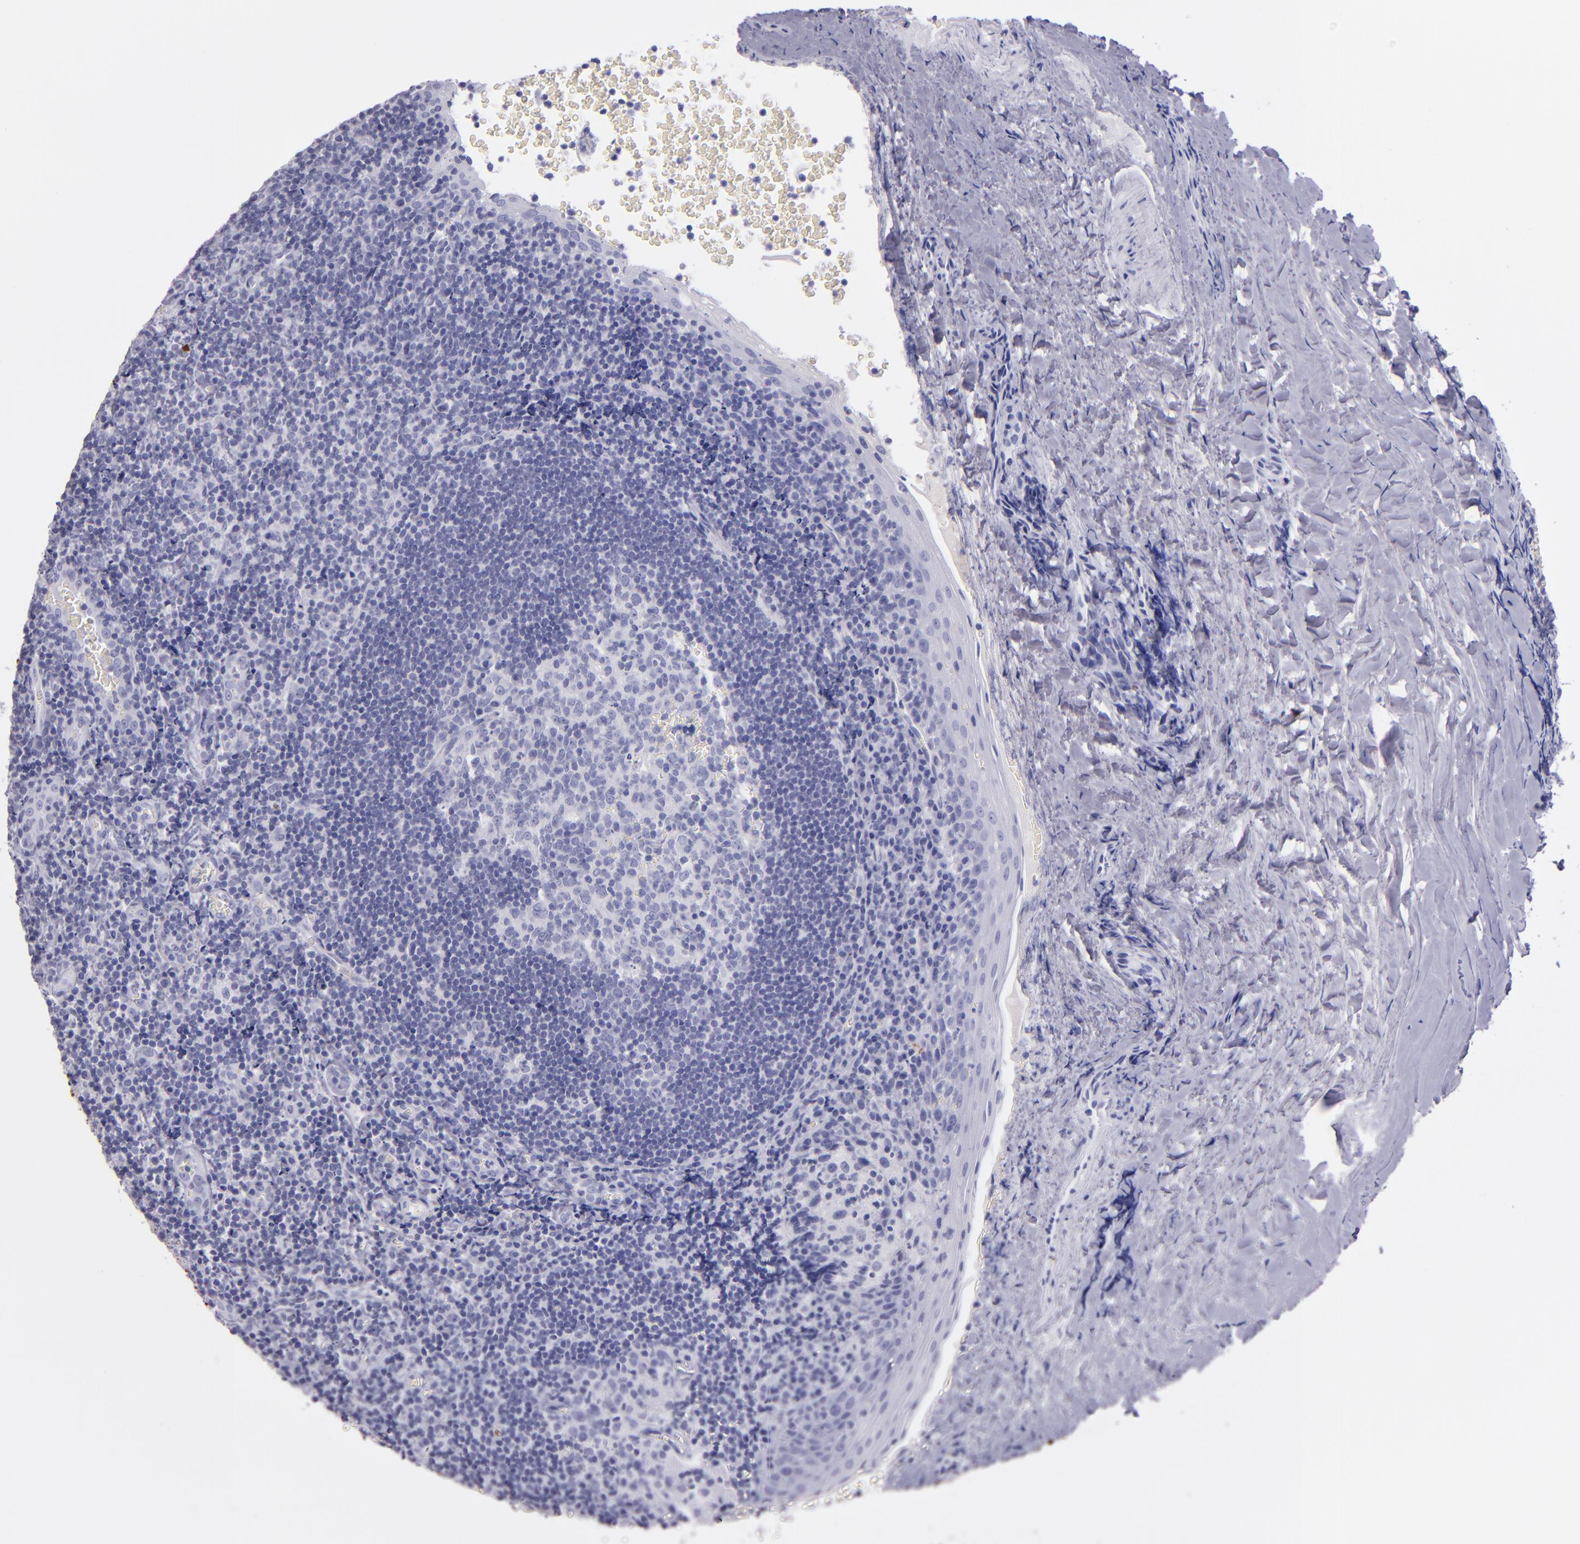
{"staining": {"intensity": "negative", "quantity": "none", "location": "none"}, "tissue": "tonsil", "cell_type": "Germinal center cells", "image_type": "normal", "snomed": [{"axis": "morphology", "description": "Normal tissue, NOS"}, {"axis": "topography", "description": "Tonsil"}], "caption": "Germinal center cells show no significant protein expression in normal tonsil. Brightfield microscopy of IHC stained with DAB (3,3'-diaminobenzidine) (brown) and hematoxylin (blue), captured at high magnification.", "gene": "TNNT3", "patient": {"sex": "male", "age": 20}}